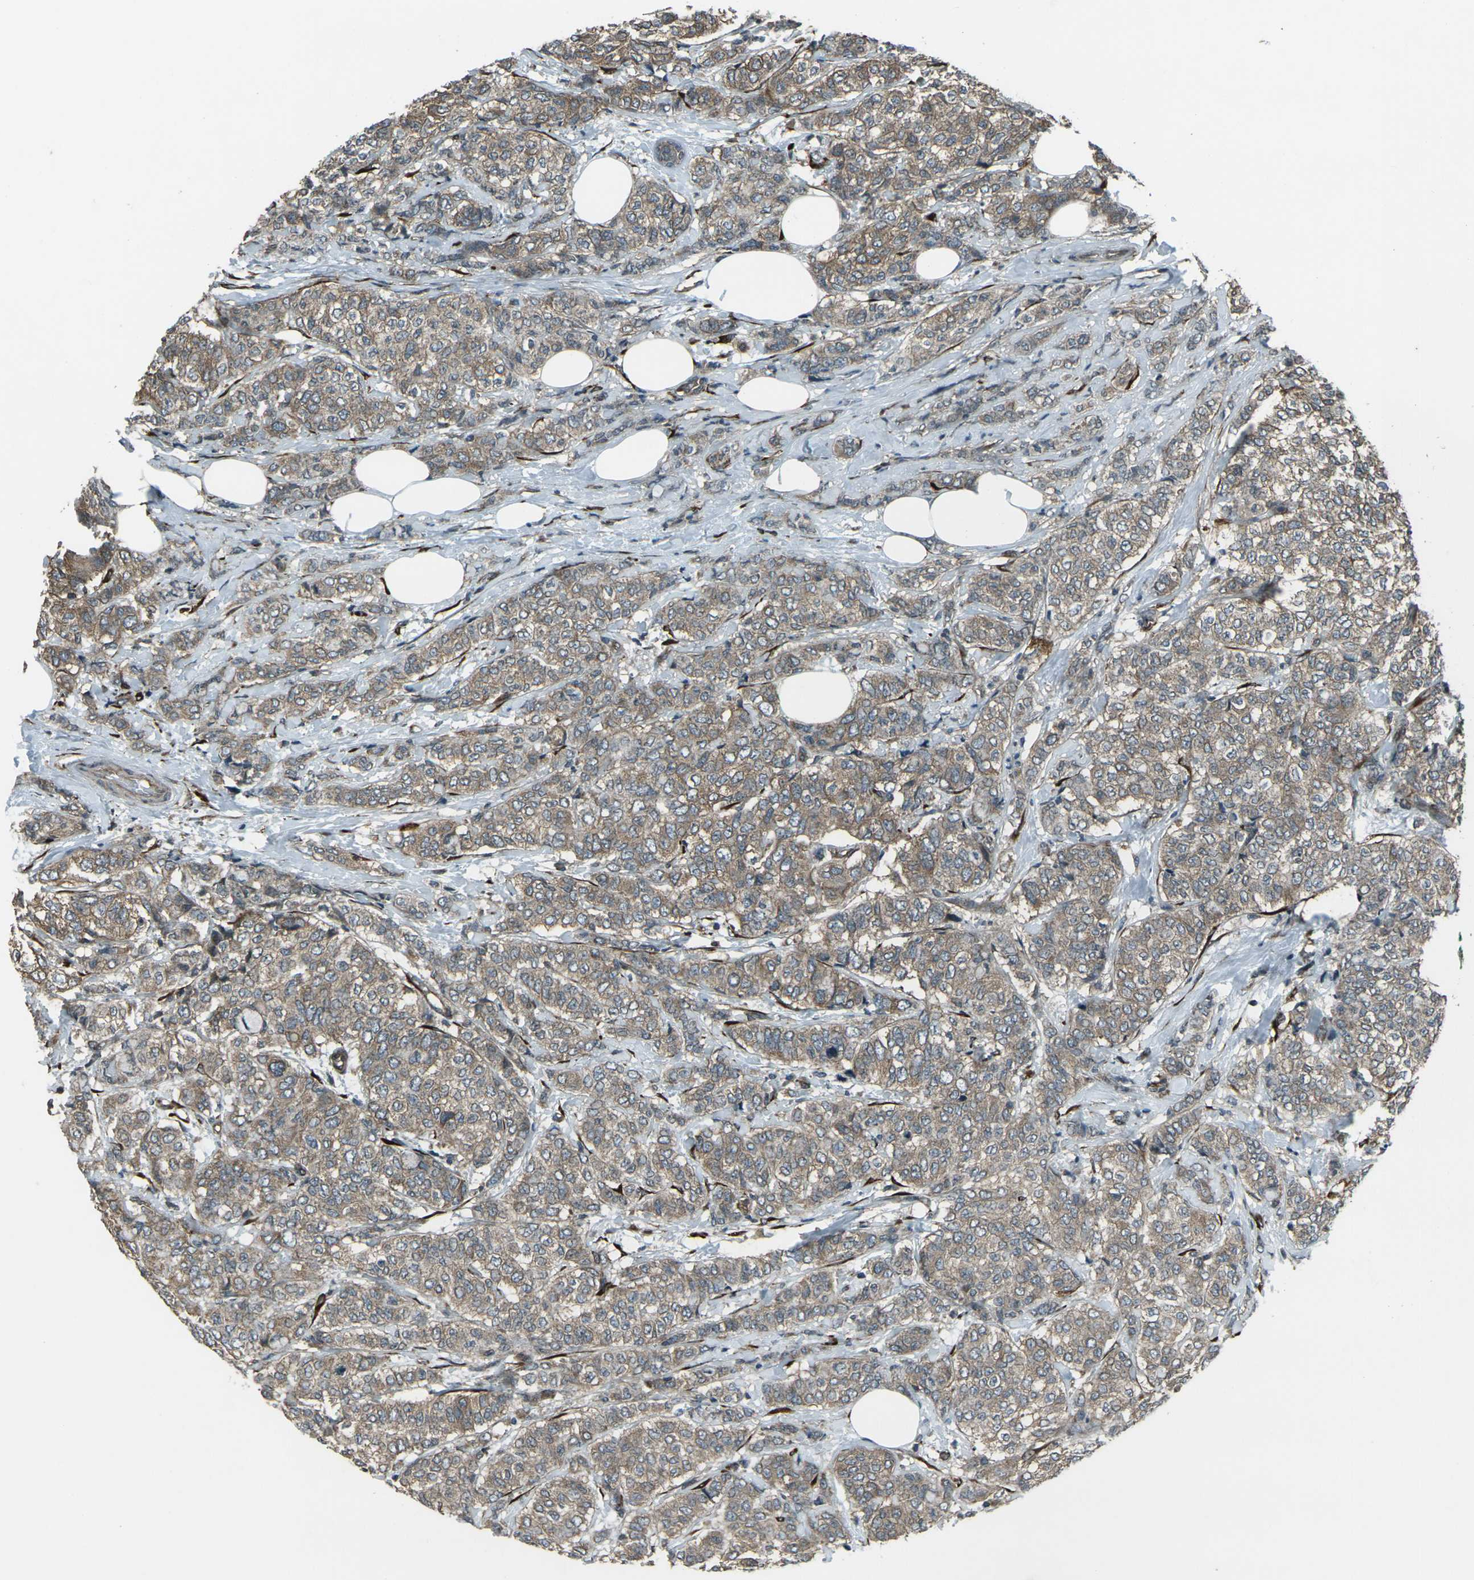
{"staining": {"intensity": "weak", "quantity": ">75%", "location": "cytoplasmic/membranous"}, "tissue": "breast cancer", "cell_type": "Tumor cells", "image_type": "cancer", "snomed": [{"axis": "morphology", "description": "Lobular carcinoma"}, {"axis": "topography", "description": "Breast"}], "caption": "Immunohistochemical staining of human breast cancer displays low levels of weak cytoplasmic/membranous positivity in approximately >75% of tumor cells.", "gene": "LSMEM1", "patient": {"sex": "female", "age": 60}}